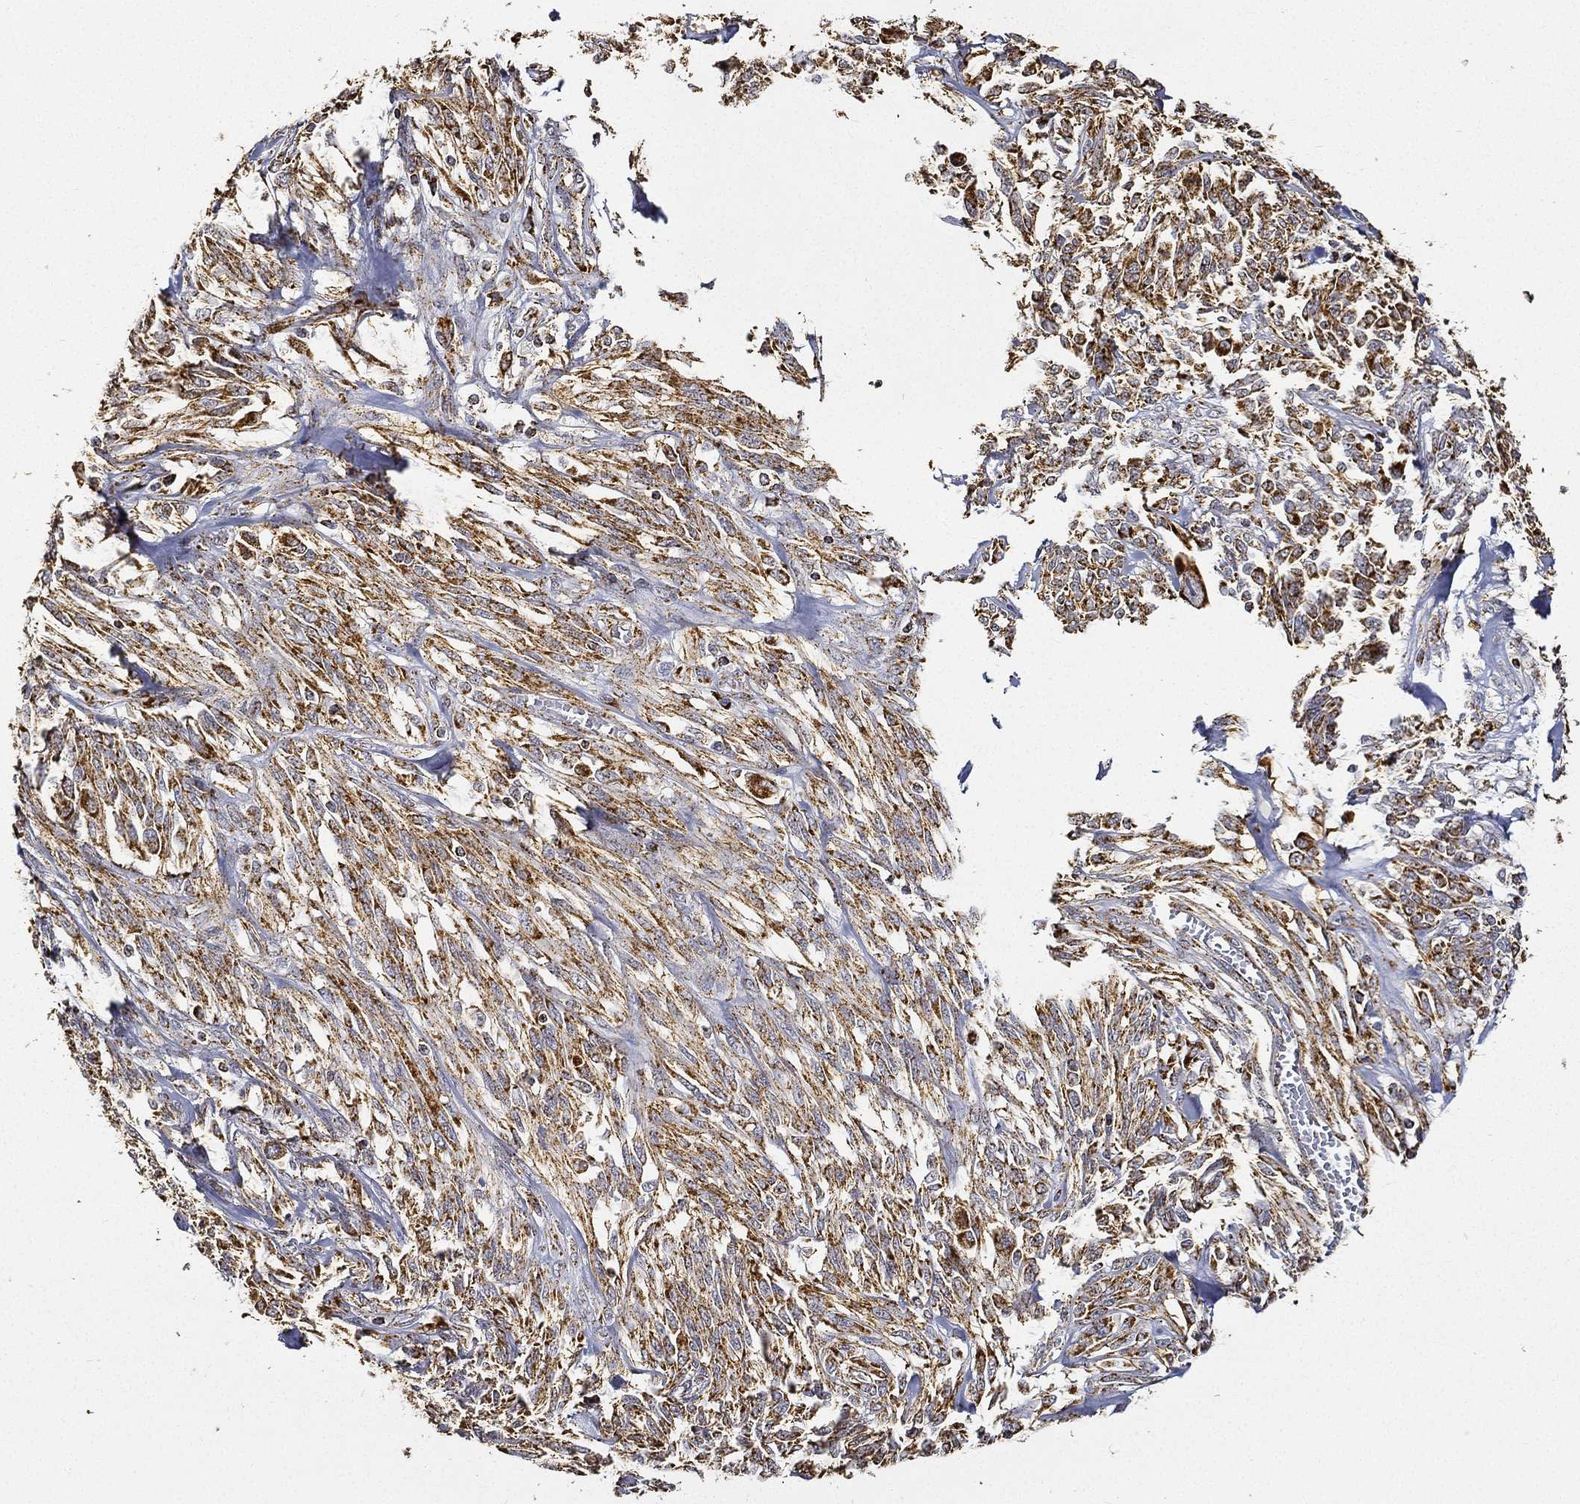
{"staining": {"intensity": "moderate", "quantity": ">75%", "location": "cytoplasmic/membranous"}, "tissue": "melanoma", "cell_type": "Tumor cells", "image_type": "cancer", "snomed": [{"axis": "morphology", "description": "Malignant melanoma, NOS"}, {"axis": "topography", "description": "Skin"}], "caption": "About >75% of tumor cells in human malignant melanoma demonstrate moderate cytoplasmic/membranous protein staining as visualized by brown immunohistochemical staining.", "gene": "NDUFAB1", "patient": {"sex": "female", "age": 91}}